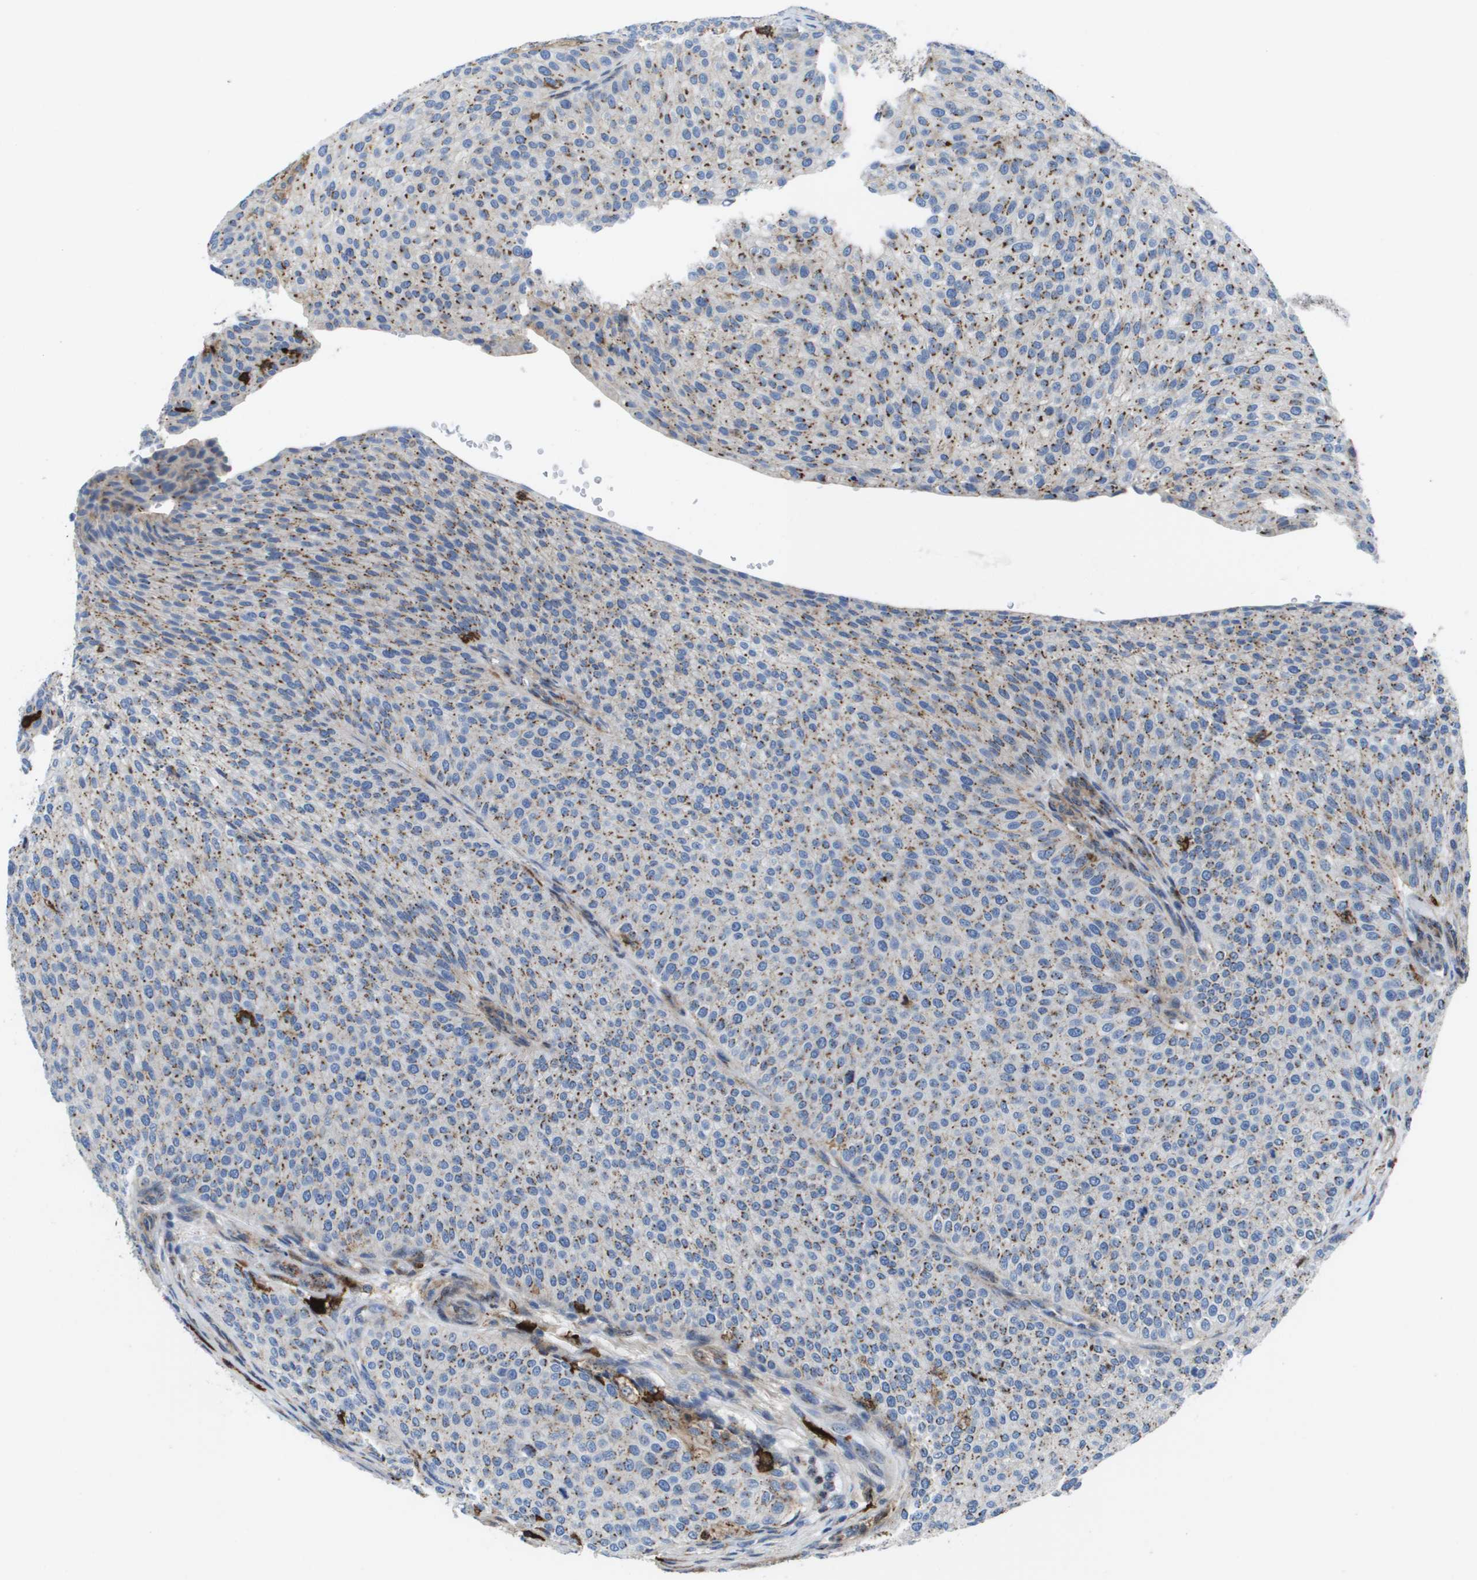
{"staining": {"intensity": "moderate", "quantity": ">75%", "location": "cytoplasmic/membranous"}, "tissue": "urothelial cancer", "cell_type": "Tumor cells", "image_type": "cancer", "snomed": [{"axis": "morphology", "description": "Urothelial carcinoma, Low grade"}, {"axis": "topography", "description": "Smooth muscle"}, {"axis": "topography", "description": "Urinary bladder"}], "caption": "Urothelial cancer tissue reveals moderate cytoplasmic/membranous expression in about >75% of tumor cells, visualized by immunohistochemistry.", "gene": "SLC37A2", "patient": {"sex": "male", "age": 60}}